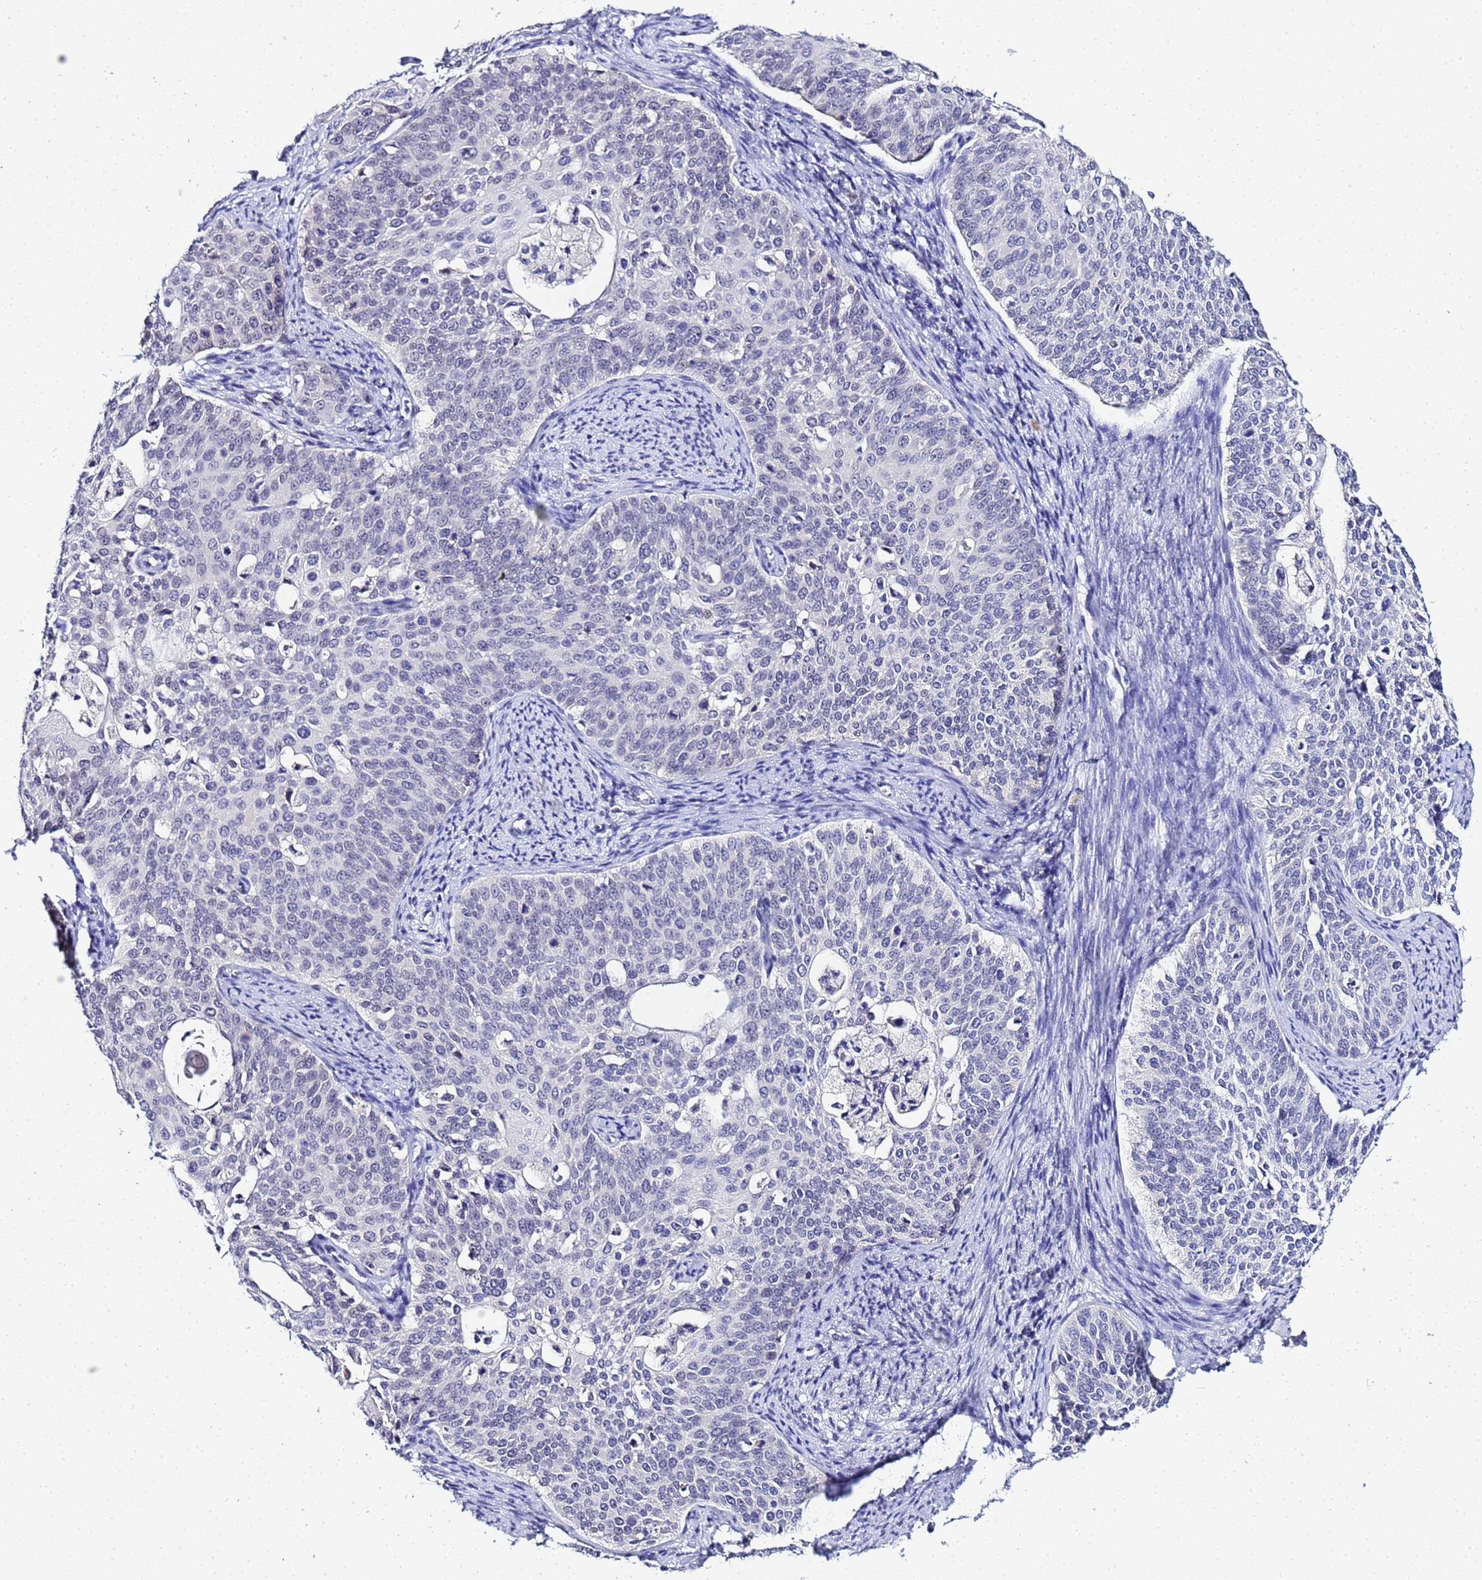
{"staining": {"intensity": "negative", "quantity": "none", "location": "none"}, "tissue": "cervical cancer", "cell_type": "Tumor cells", "image_type": "cancer", "snomed": [{"axis": "morphology", "description": "Squamous cell carcinoma, NOS"}, {"axis": "topography", "description": "Cervix"}], "caption": "High power microscopy photomicrograph of an IHC micrograph of squamous cell carcinoma (cervical), revealing no significant staining in tumor cells.", "gene": "ACTL6B", "patient": {"sex": "female", "age": 44}}